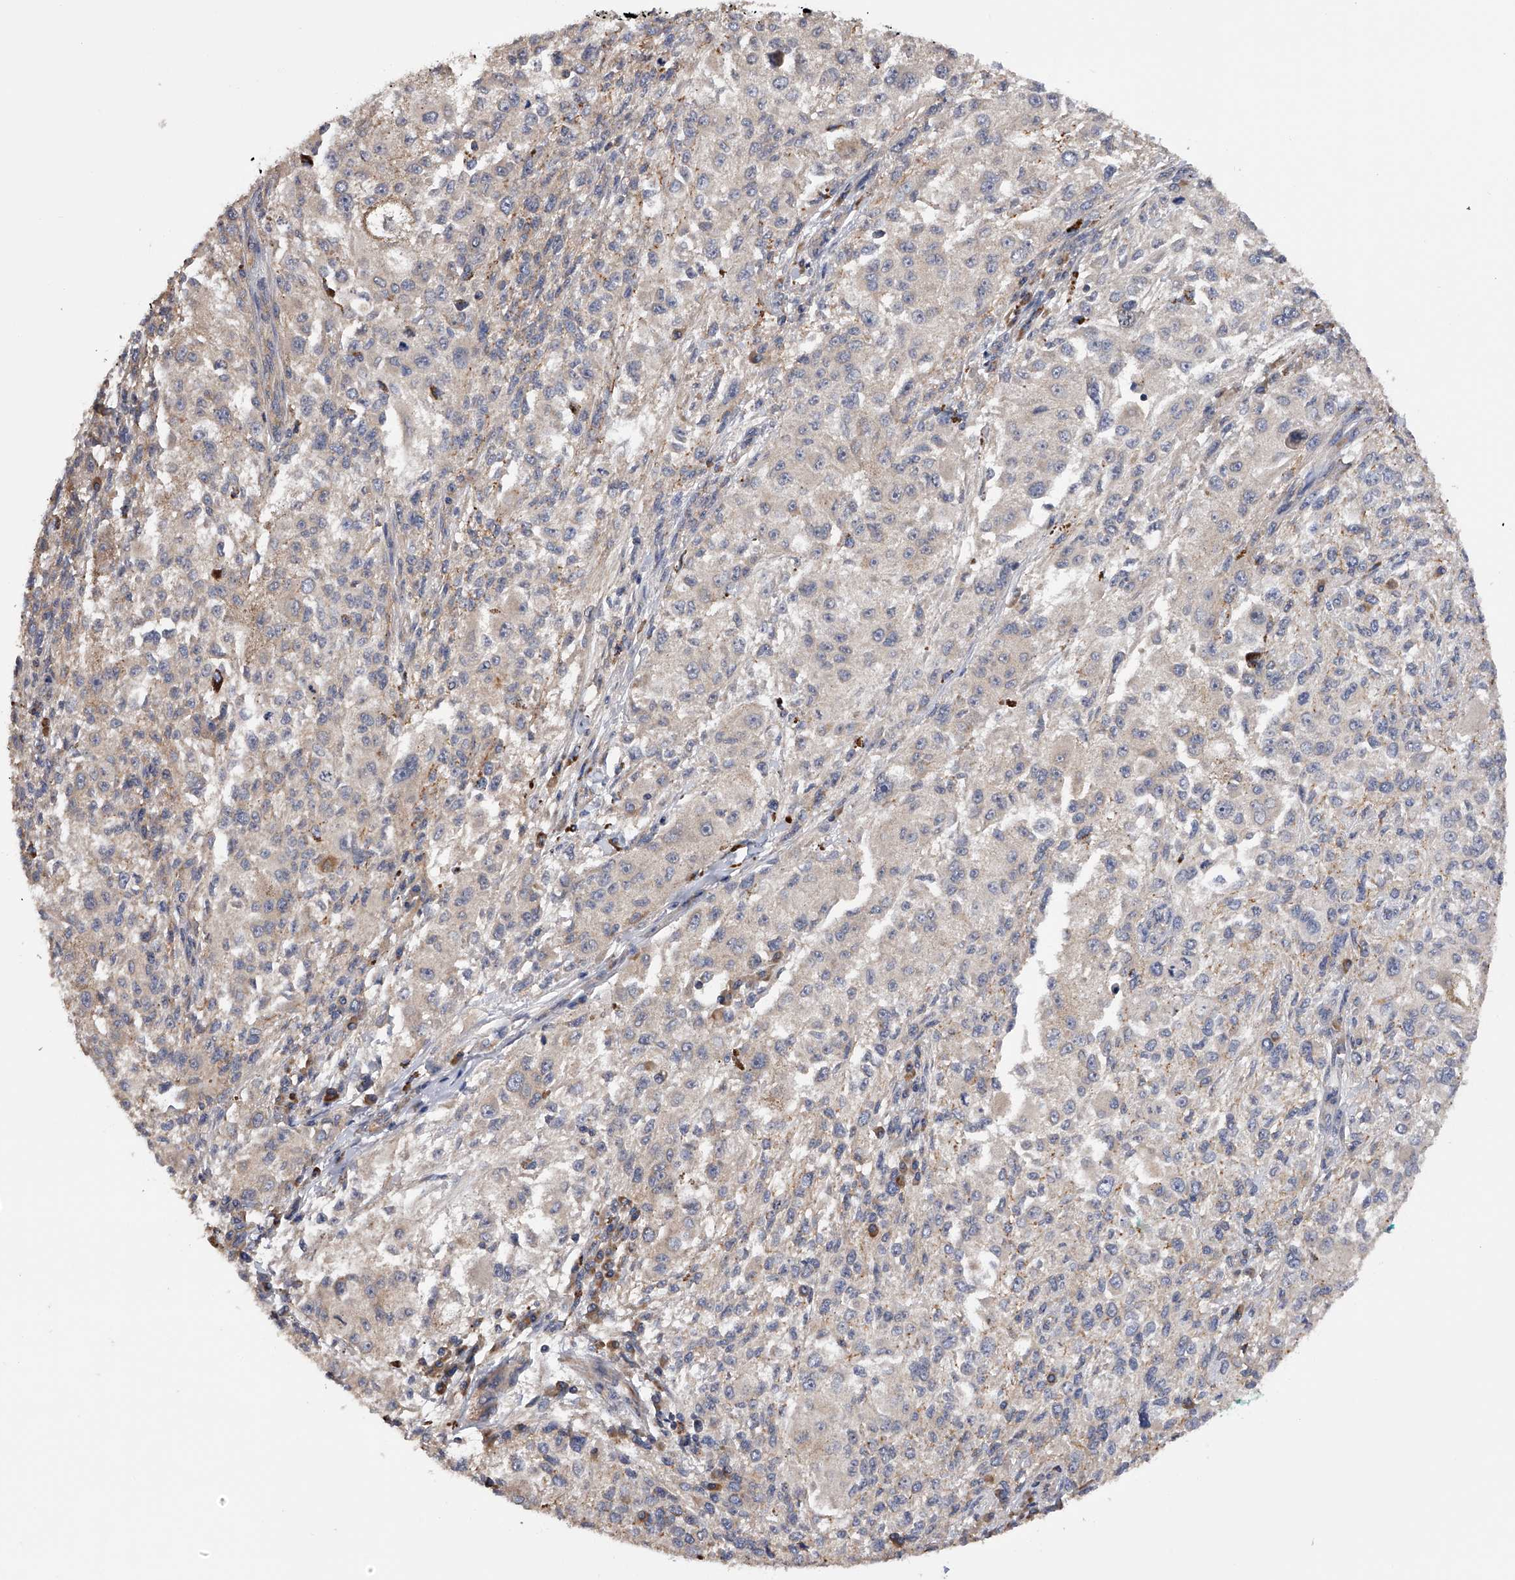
{"staining": {"intensity": "negative", "quantity": "none", "location": "none"}, "tissue": "melanoma", "cell_type": "Tumor cells", "image_type": "cancer", "snomed": [{"axis": "morphology", "description": "Necrosis, NOS"}, {"axis": "morphology", "description": "Malignant melanoma, NOS"}, {"axis": "topography", "description": "Skin"}], "caption": "This is an immunohistochemistry (IHC) histopathology image of human malignant melanoma. There is no expression in tumor cells.", "gene": "CFAP298", "patient": {"sex": "female", "age": 87}}